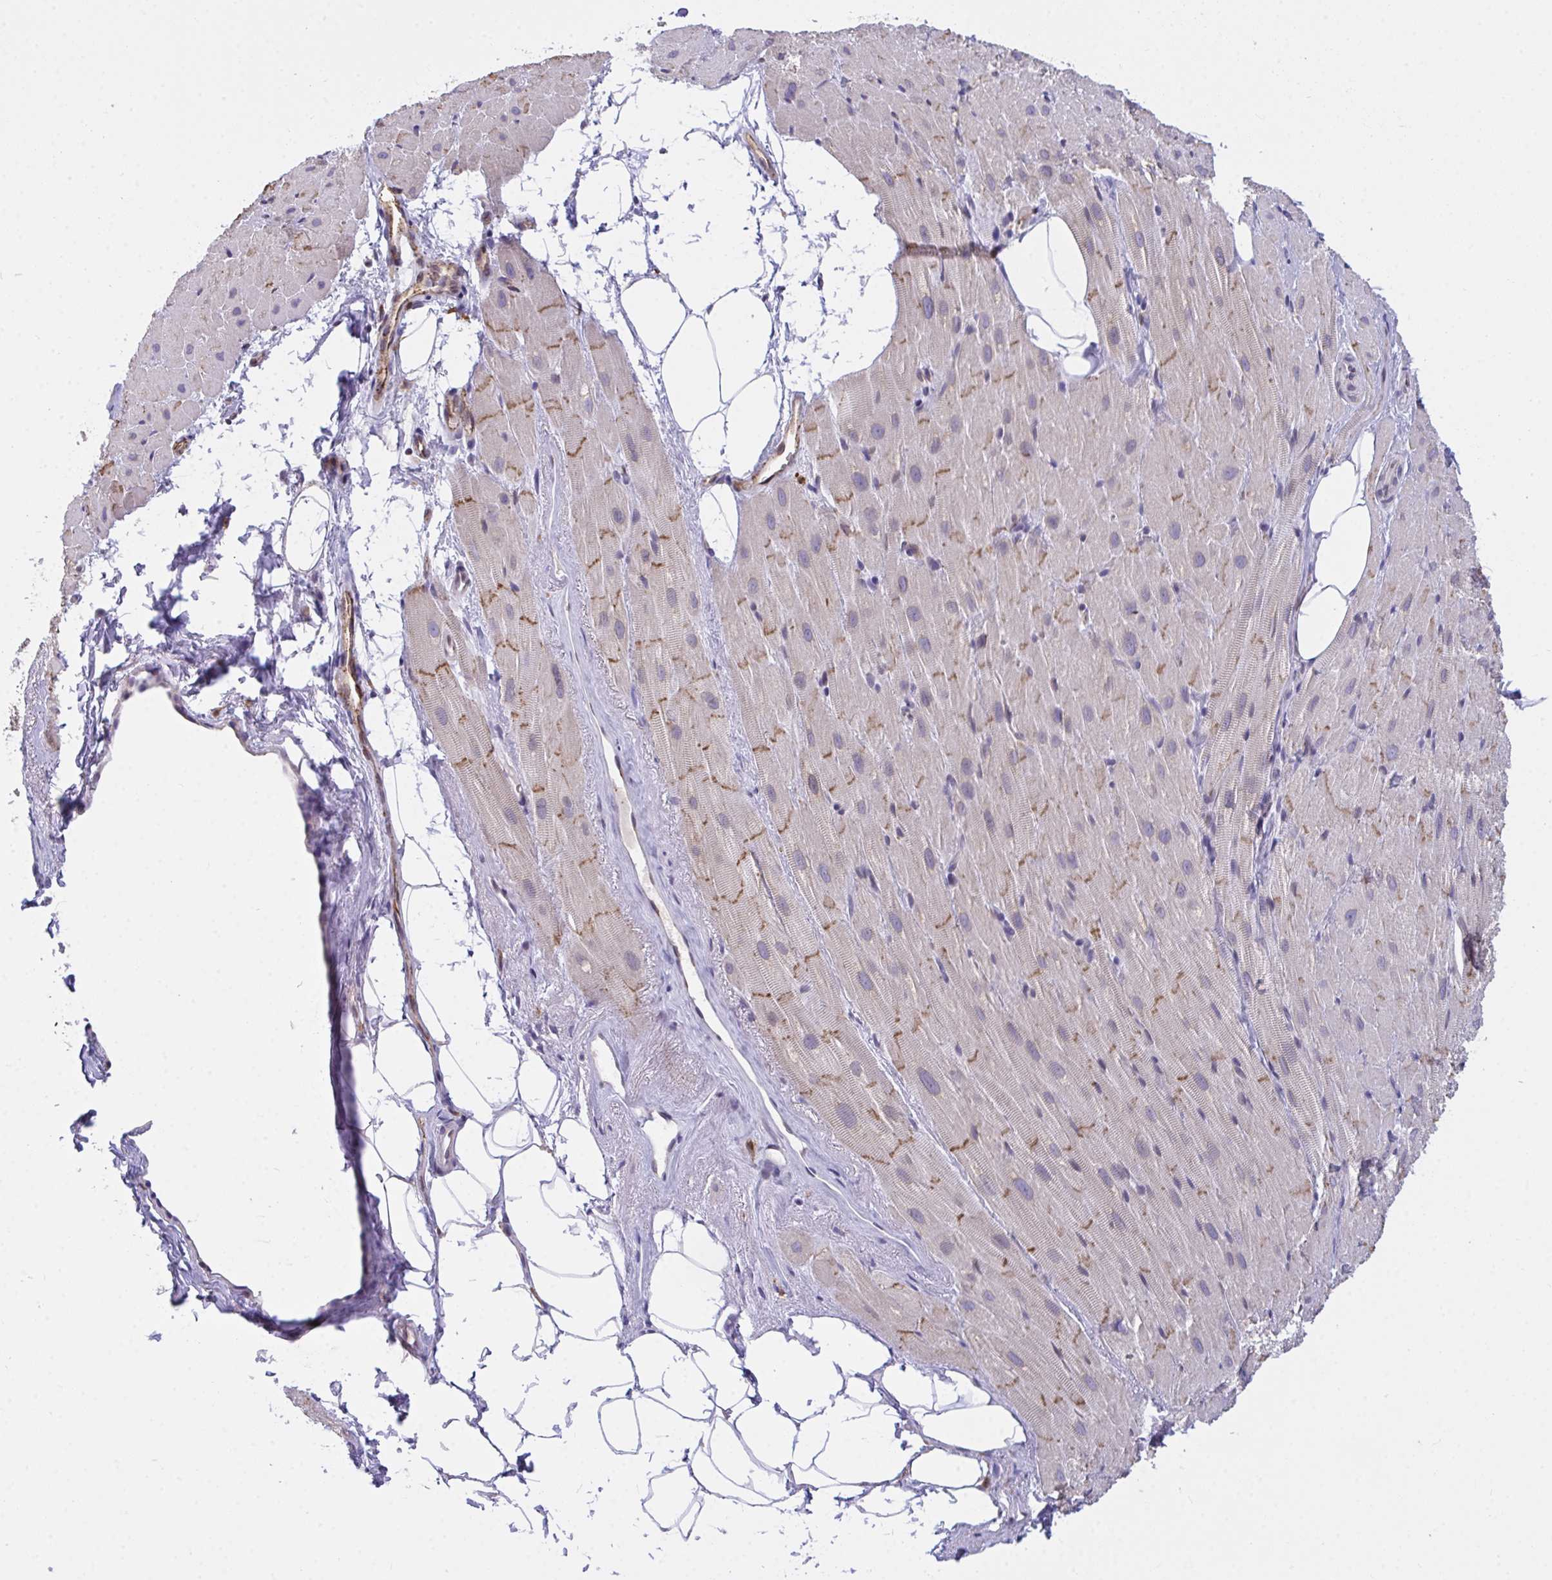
{"staining": {"intensity": "moderate", "quantity": "25%-75%", "location": "cytoplasmic/membranous"}, "tissue": "heart muscle", "cell_type": "Cardiomyocytes", "image_type": "normal", "snomed": [{"axis": "morphology", "description": "Normal tissue, NOS"}, {"axis": "topography", "description": "Heart"}], "caption": "Immunohistochemical staining of normal heart muscle exhibits moderate cytoplasmic/membranous protein staining in about 25%-75% of cardiomyocytes.", "gene": "SEMA6B", "patient": {"sex": "male", "age": 62}}